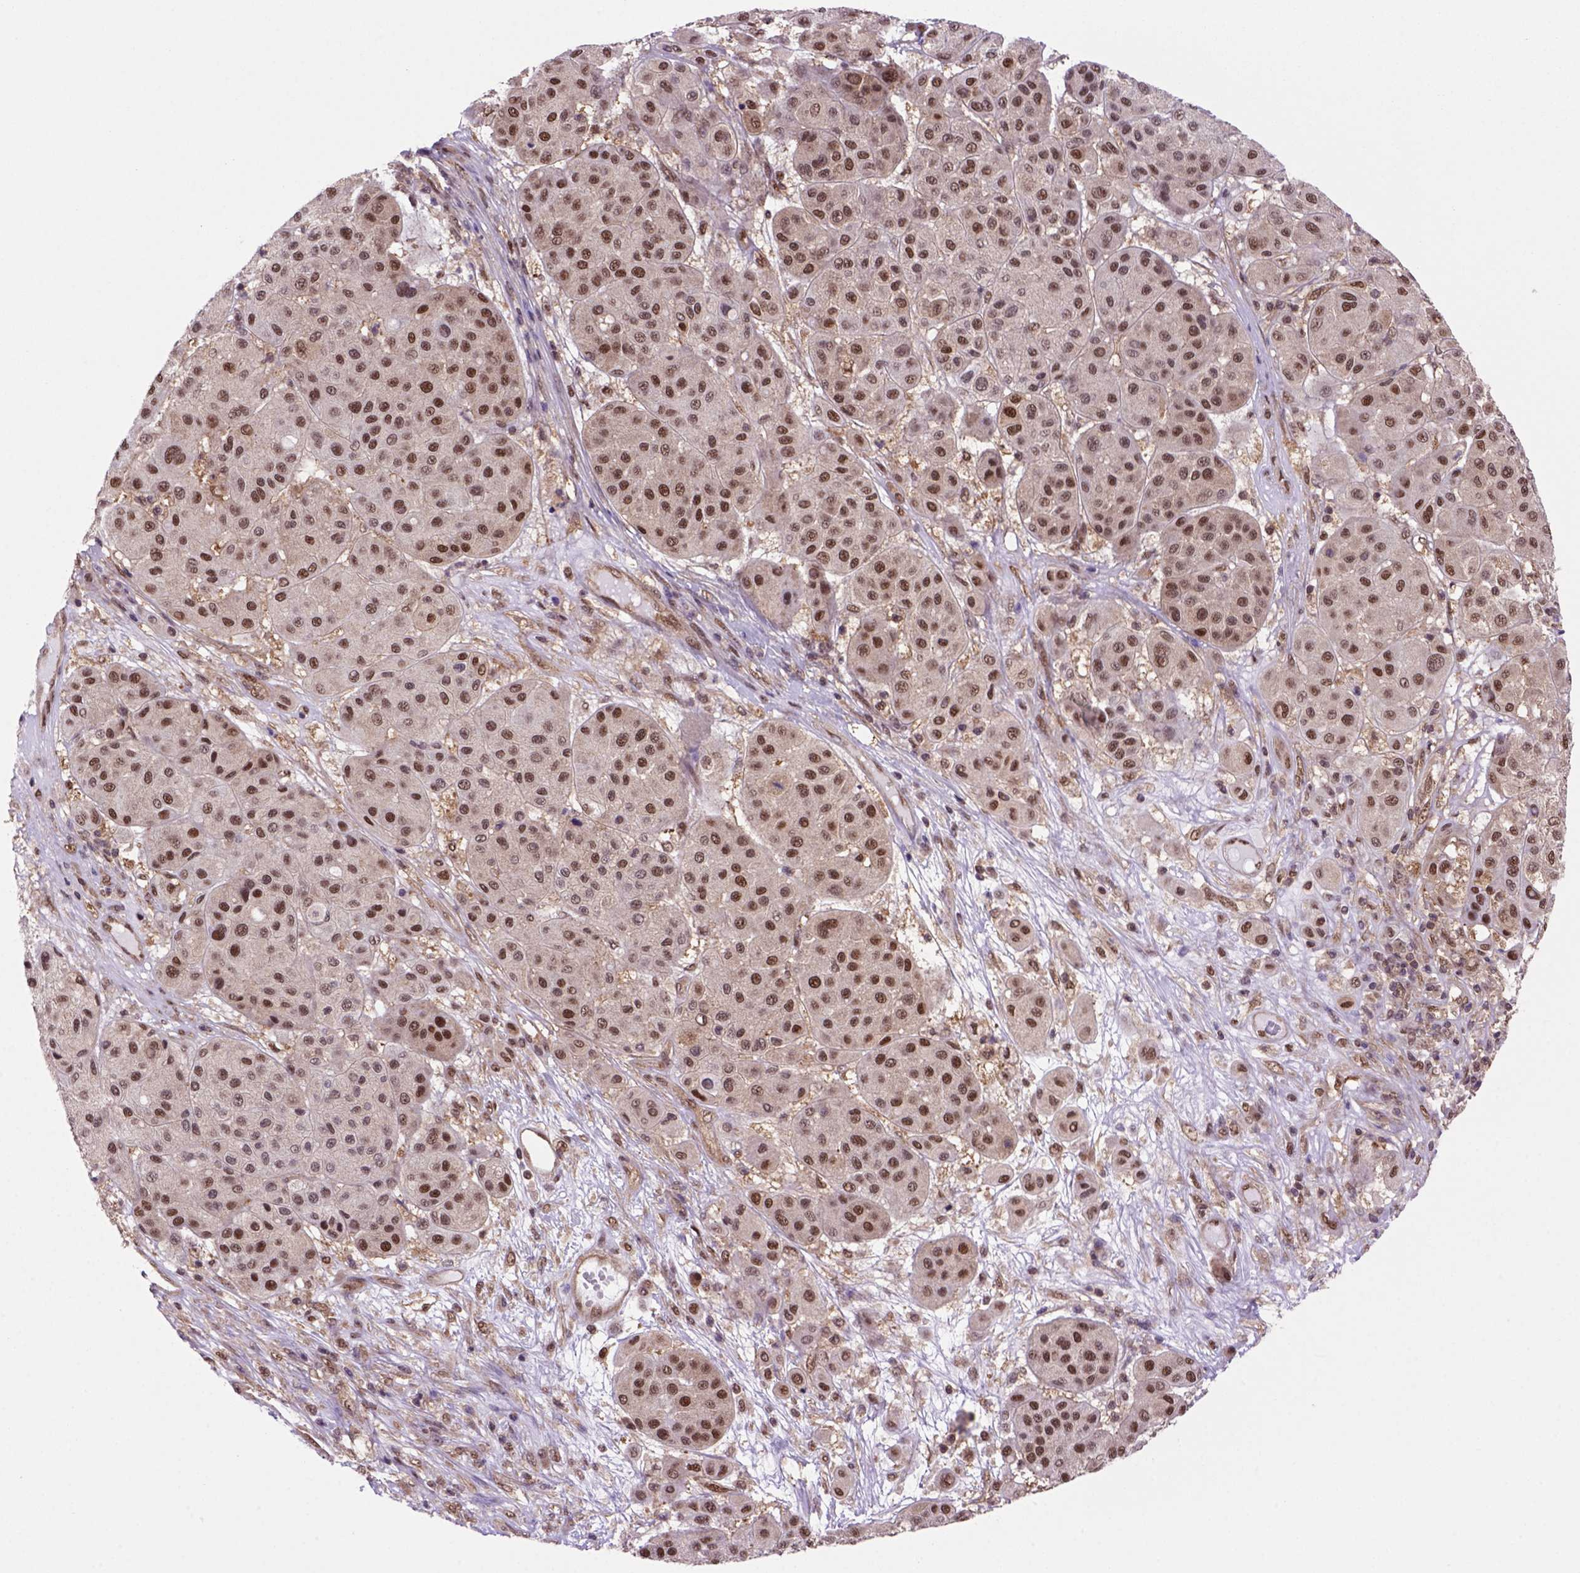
{"staining": {"intensity": "moderate", "quantity": ">75%", "location": "cytoplasmic/membranous,nuclear"}, "tissue": "melanoma", "cell_type": "Tumor cells", "image_type": "cancer", "snomed": [{"axis": "morphology", "description": "Malignant melanoma, Metastatic site"}, {"axis": "topography", "description": "Smooth muscle"}], "caption": "Immunohistochemical staining of malignant melanoma (metastatic site) shows medium levels of moderate cytoplasmic/membranous and nuclear protein staining in approximately >75% of tumor cells. (DAB (3,3'-diaminobenzidine) IHC, brown staining for protein, blue staining for nuclei).", "gene": "PSMC2", "patient": {"sex": "male", "age": 41}}